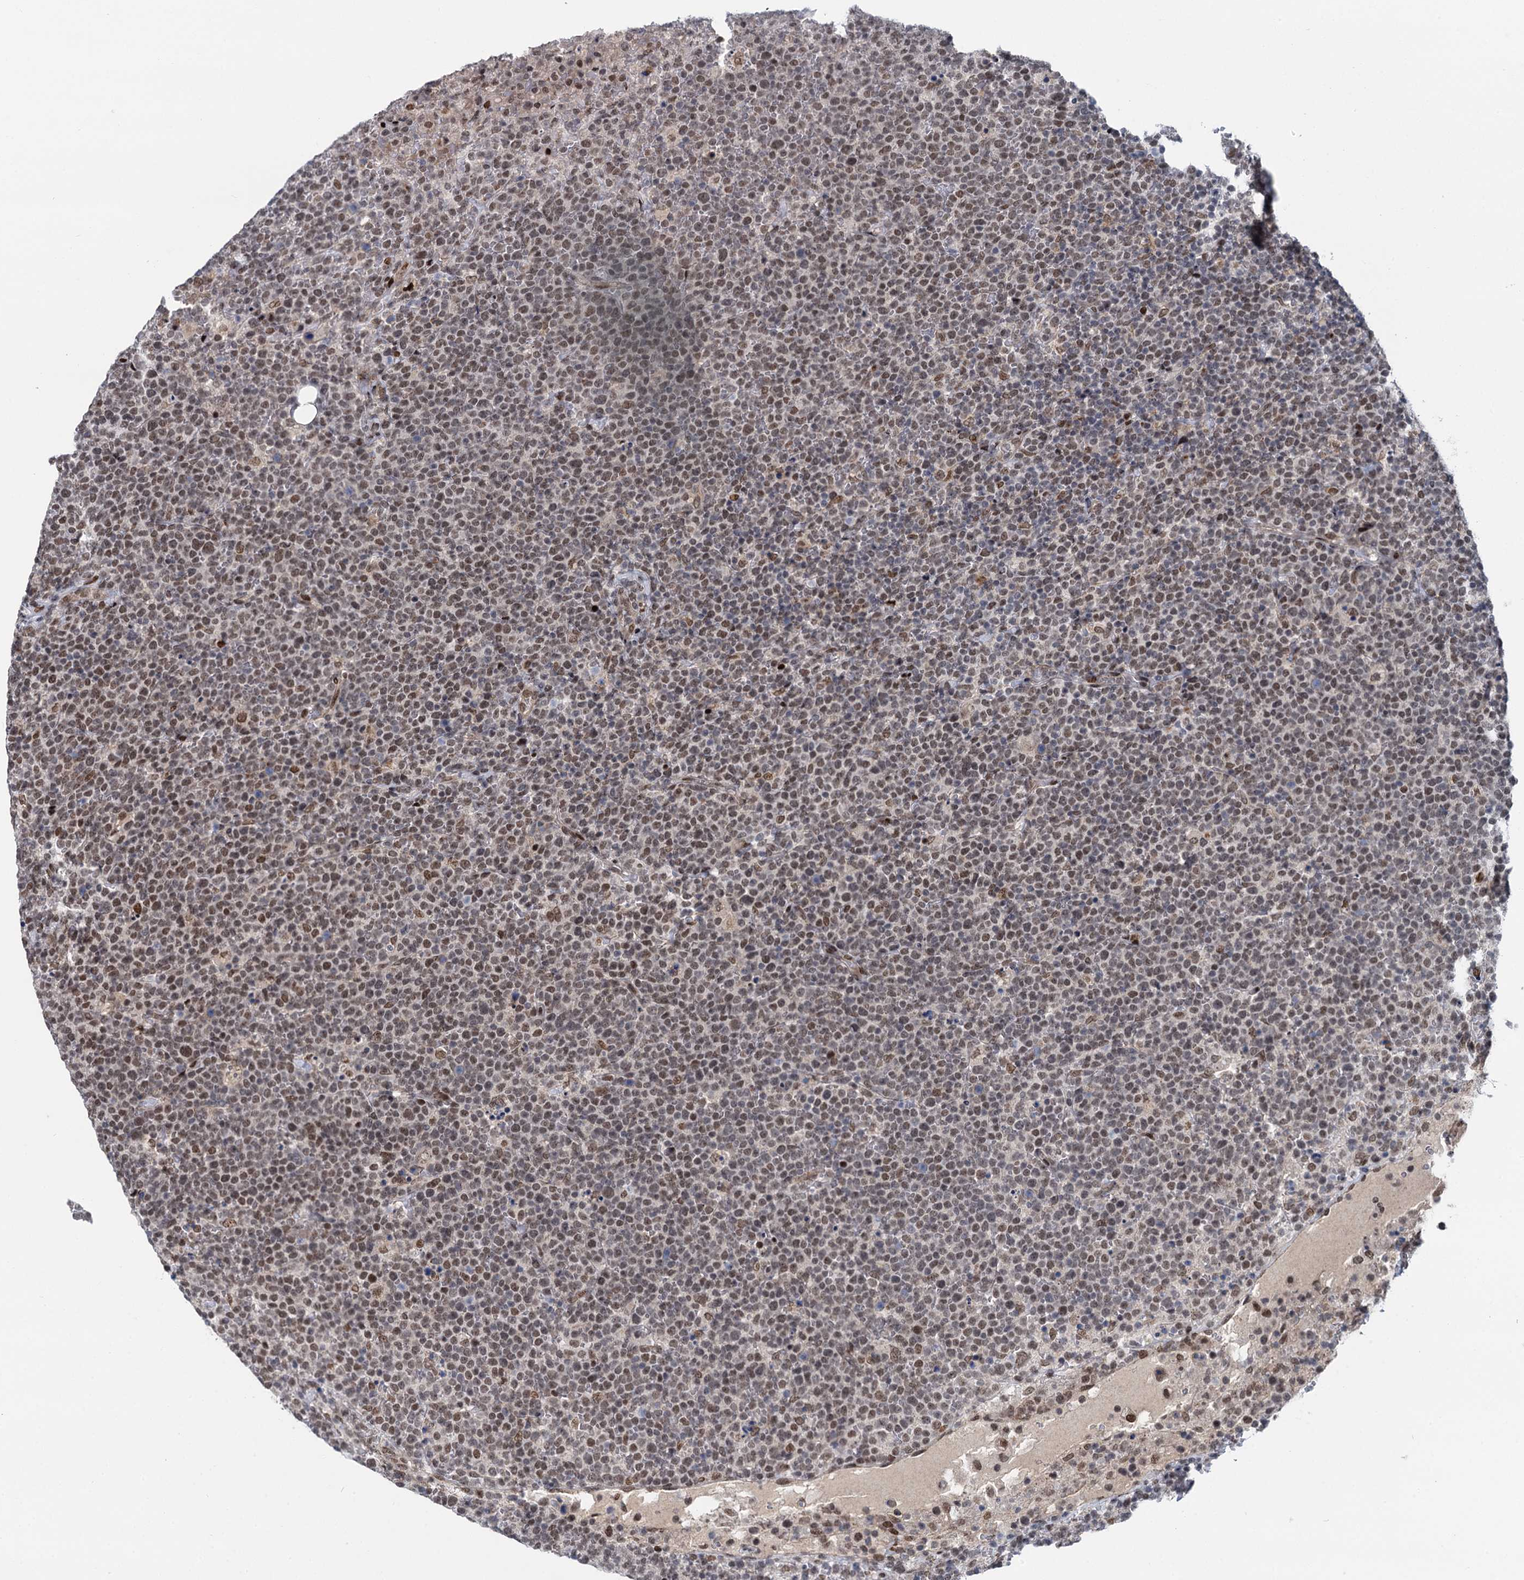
{"staining": {"intensity": "moderate", "quantity": ">75%", "location": "nuclear"}, "tissue": "lymphoma", "cell_type": "Tumor cells", "image_type": "cancer", "snomed": [{"axis": "morphology", "description": "Malignant lymphoma, non-Hodgkin's type, High grade"}, {"axis": "topography", "description": "Lymph node"}], "caption": "There is medium levels of moderate nuclear positivity in tumor cells of lymphoma, as demonstrated by immunohistochemical staining (brown color).", "gene": "RUFY2", "patient": {"sex": "male", "age": 61}}